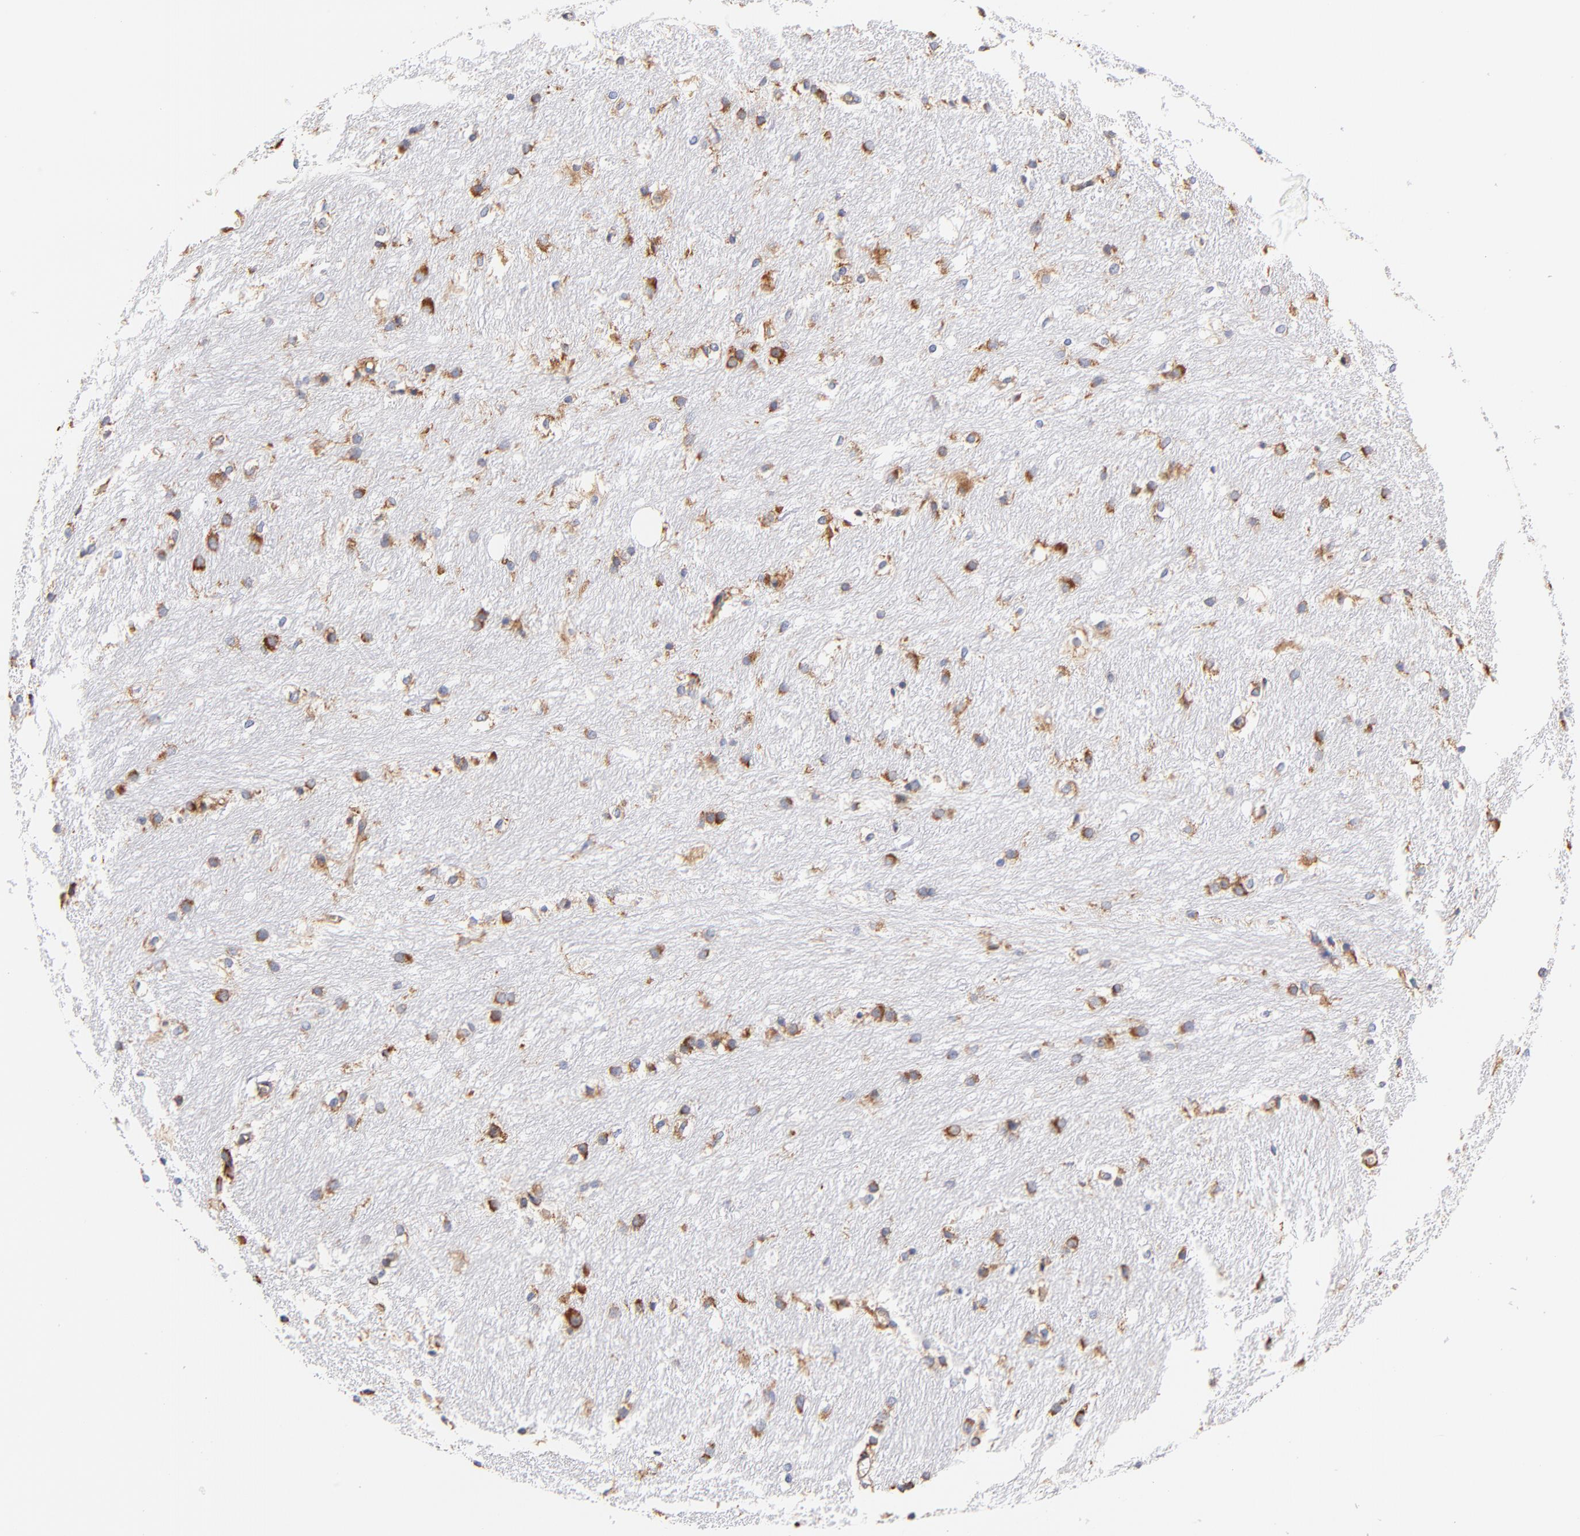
{"staining": {"intensity": "strong", "quantity": "<25%", "location": "cytoplasmic/membranous"}, "tissue": "caudate", "cell_type": "Glial cells", "image_type": "normal", "snomed": [{"axis": "morphology", "description": "Normal tissue, NOS"}, {"axis": "topography", "description": "Lateral ventricle wall"}], "caption": "Strong cytoplasmic/membranous staining is identified in about <25% of glial cells in normal caudate. (DAB IHC with brightfield microscopy, high magnification).", "gene": "RPL27", "patient": {"sex": "female", "age": 19}}